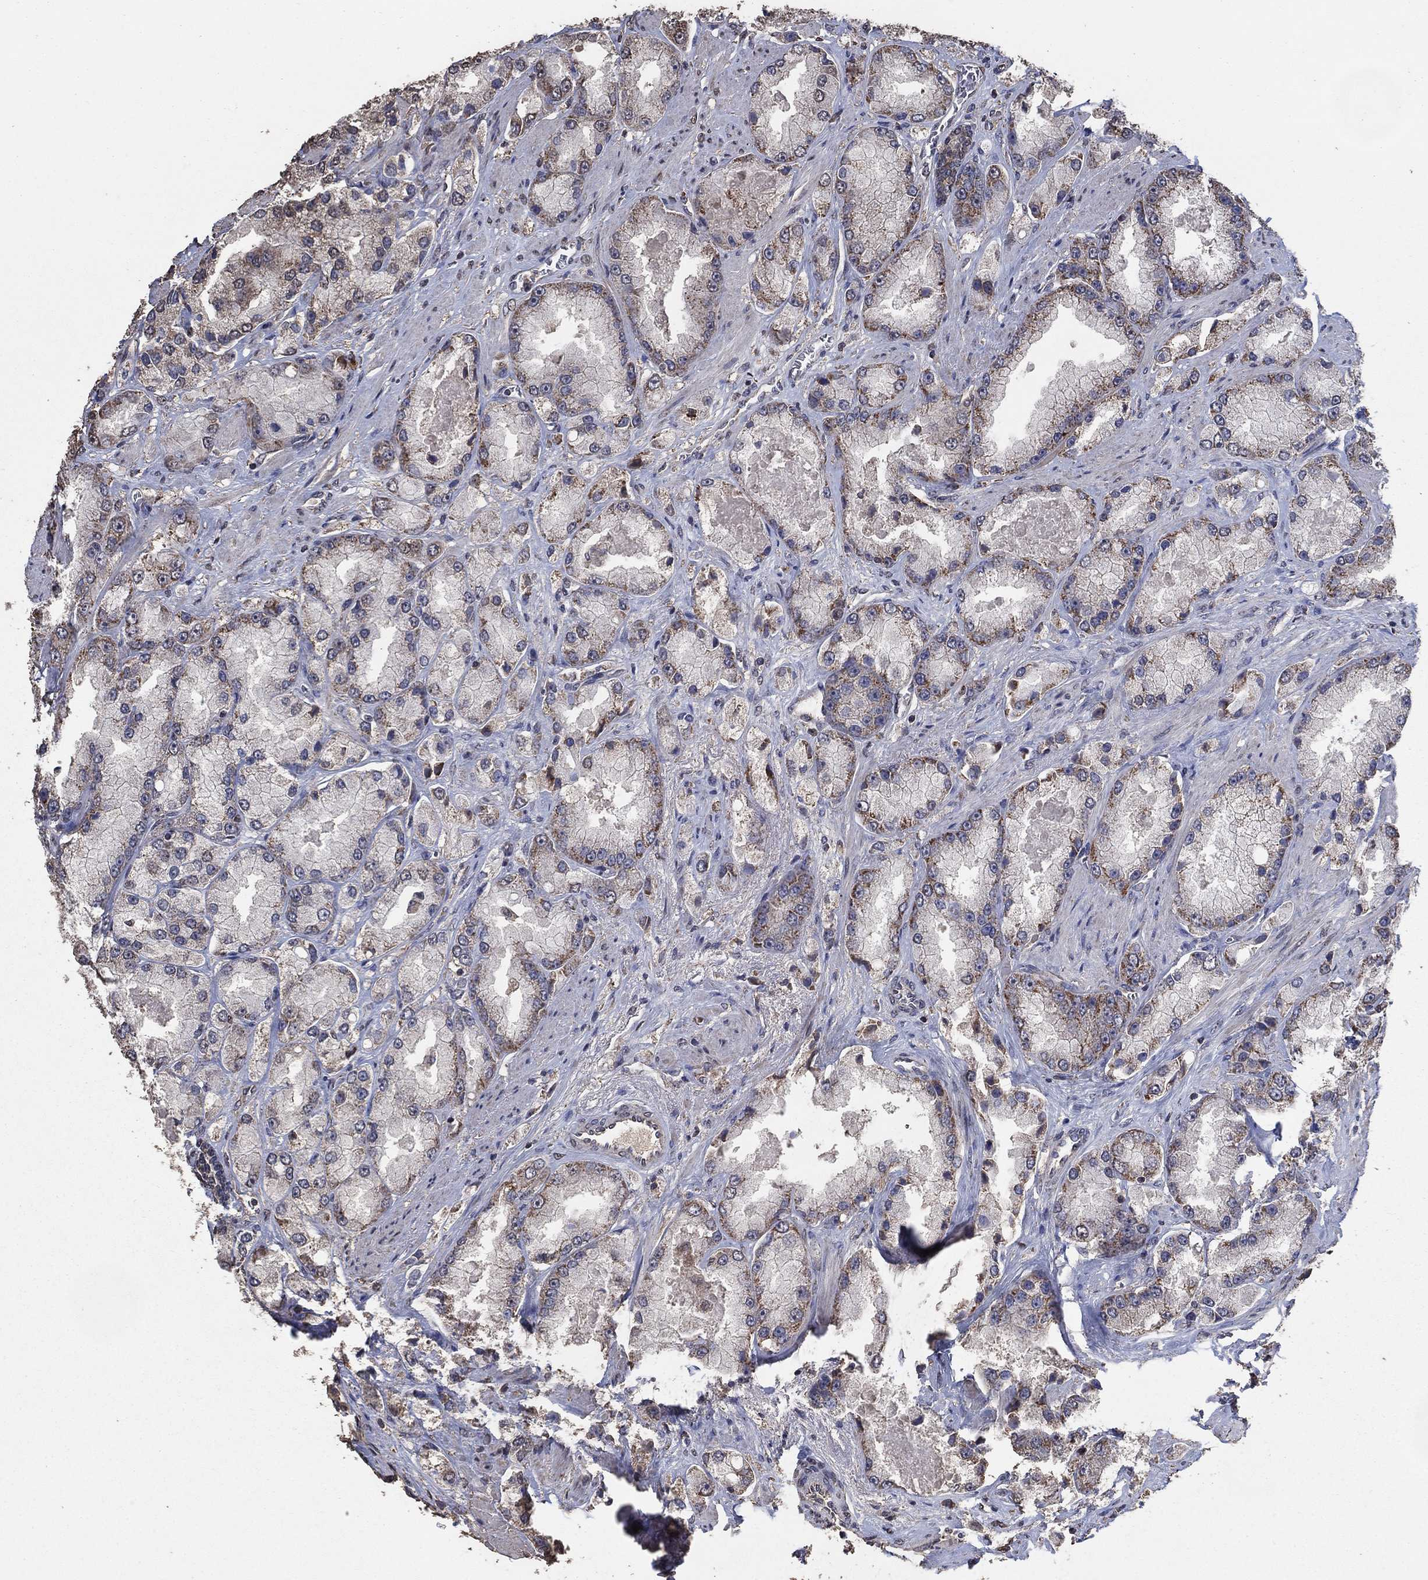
{"staining": {"intensity": "strong", "quantity": "<25%", "location": "cytoplasmic/membranous"}, "tissue": "prostate cancer", "cell_type": "Tumor cells", "image_type": "cancer", "snomed": [{"axis": "morphology", "description": "Adenocarcinoma, NOS"}, {"axis": "topography", "description": "Prostate and seminal vesicle, NOS"}, {"axis": "topography", "description": "Prostate"}], "caption": "Brown immunohistochemical staining in human prostate cancer reveals strong cytoplasmic/membranous staining in about <25% of tumor cells.", "gene": "MRPS24", "patient": {"sex": "male", "age": 64}}